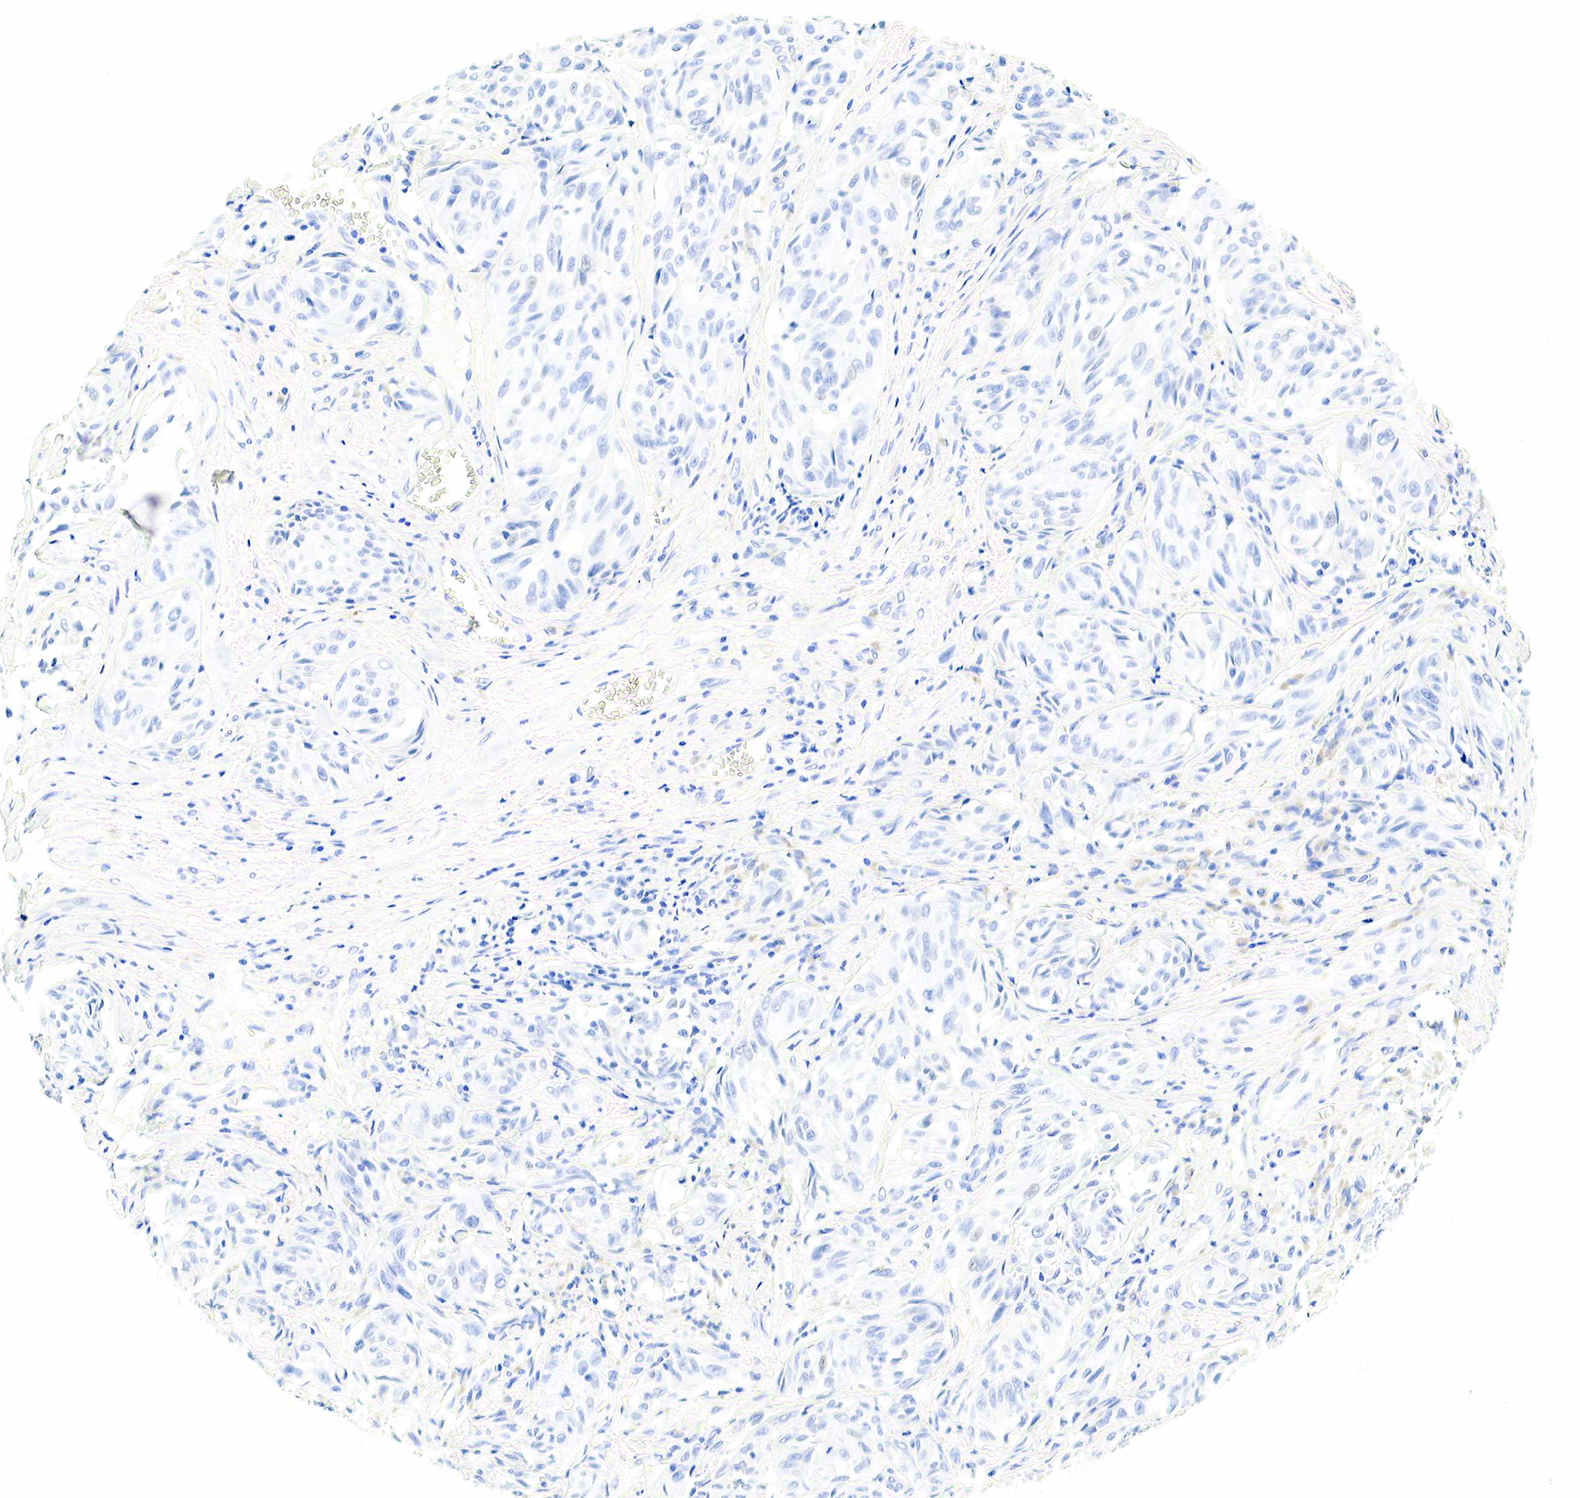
{"staining": {"intensity": "negative", "quantity": "none", "location": "none"}, "tissue": "melanoma", "cell_type": "Tumor cells", "image_type": "cancer", "snomed": [{"axis": "morphology", "description": "Malignant melanoma, NOS"}, {"axis": "topography", "description": "Skin"}], "caption": "Tumor cells are negative for brown protein staining in malignant melanoma. (IHC, brightfield microscopy, high magnification).", "gene": "KRT7", "patient": {"sex": "male", "age": 54}}